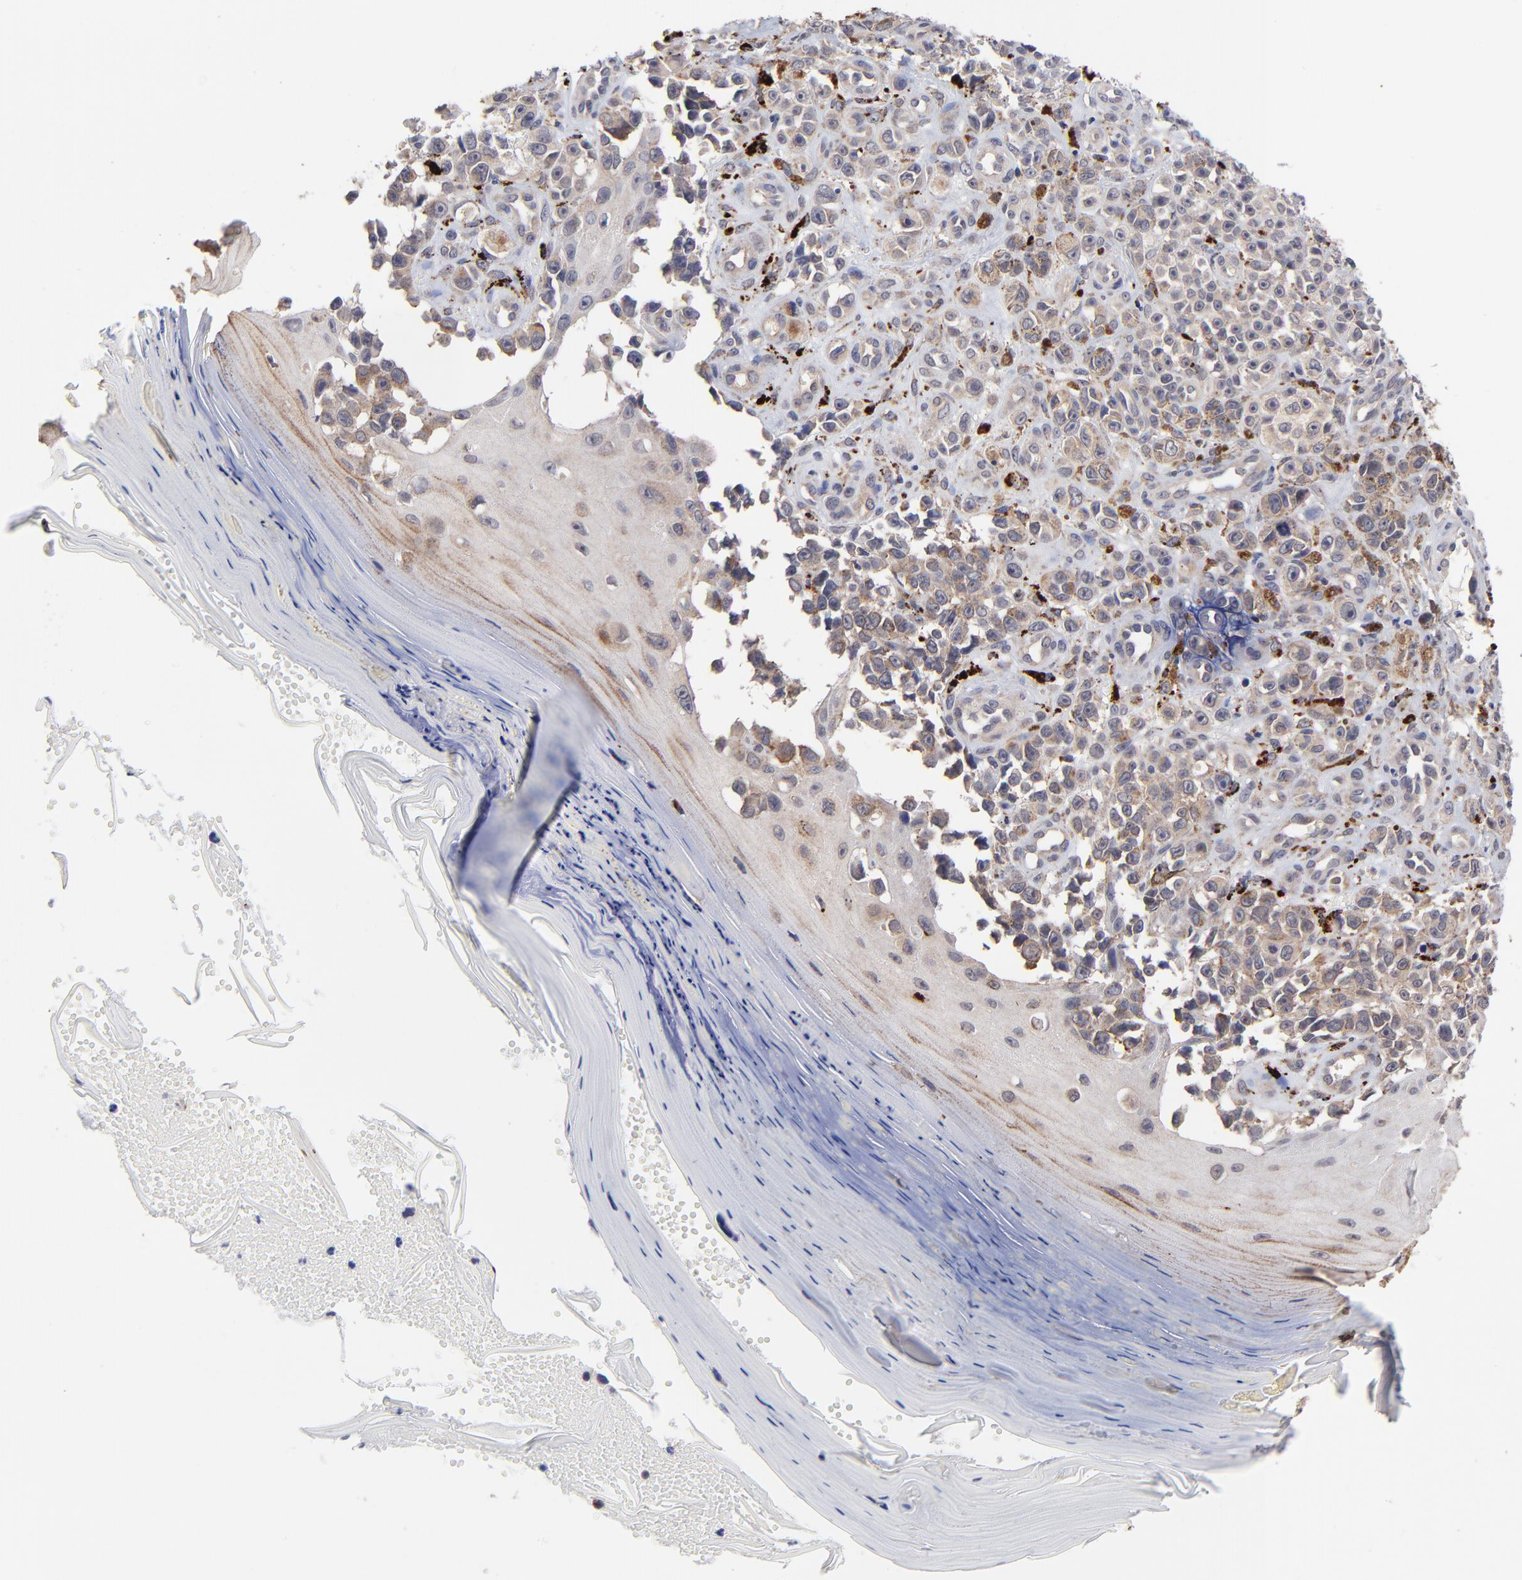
{"staining": {"intensity": "weak", "quantity": ">75%", "location": "cytoplasmic/membranous"}, "tissue": "melanoma", "cell_type": "Tumor cells", "image_type": "cancer", "snomed": [{"axis": "morphology", "description": "Malignant melanoma, NOS"}, {"axis": "topography", "description": "Skin"}], "caption": "This micrograph demonstrates IHC staining of human malignant melanoma, with low weak cytoplasmic/membranous expression in approximately >75% of tumor cells.", "gene": "PDE4B", "patient": {"sex": "female", "age": 82}}